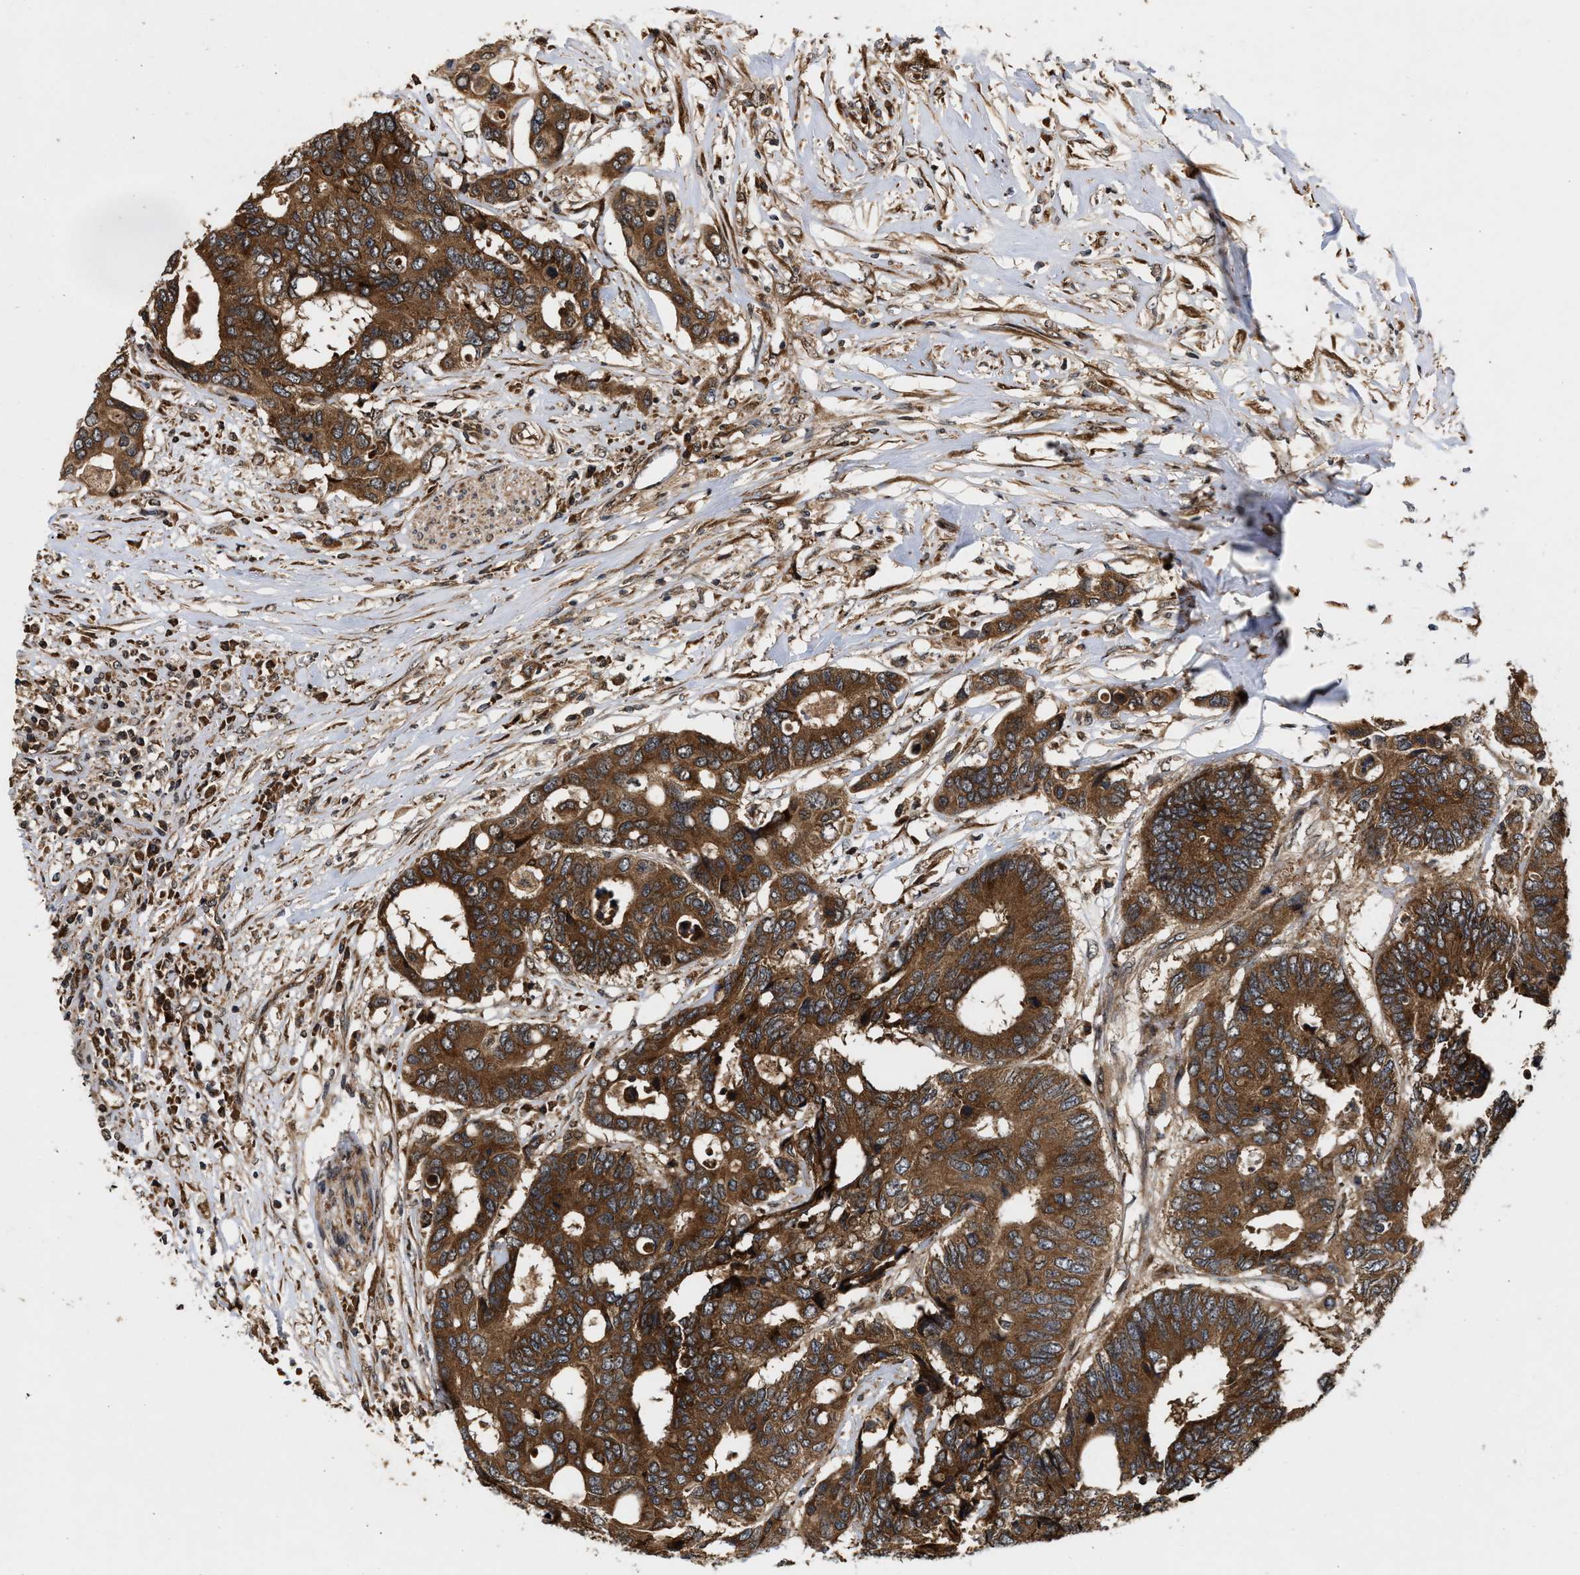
{"staining": {"intensity": "moderate", "quantity": ">75%", "location": "cytoplasmic/membranous"}, "tissue": "colorectal cancer", "cell_type": "Tumor cells", "image_type": "cancer", "snomed": [{"axis": "morphology", "description": "Adenocarcinoma, NOS"}, {"axis": "topography", "description": "Rectum"}], "caption": "Protein positivity by IHC reveals moderate cytoplasmic/membranous positivity in approximately >75% of tumor cells in colorectal adenocarcinoma.", "gene": "CFLAR", "patient": {"sex": "male", "age": 55}}